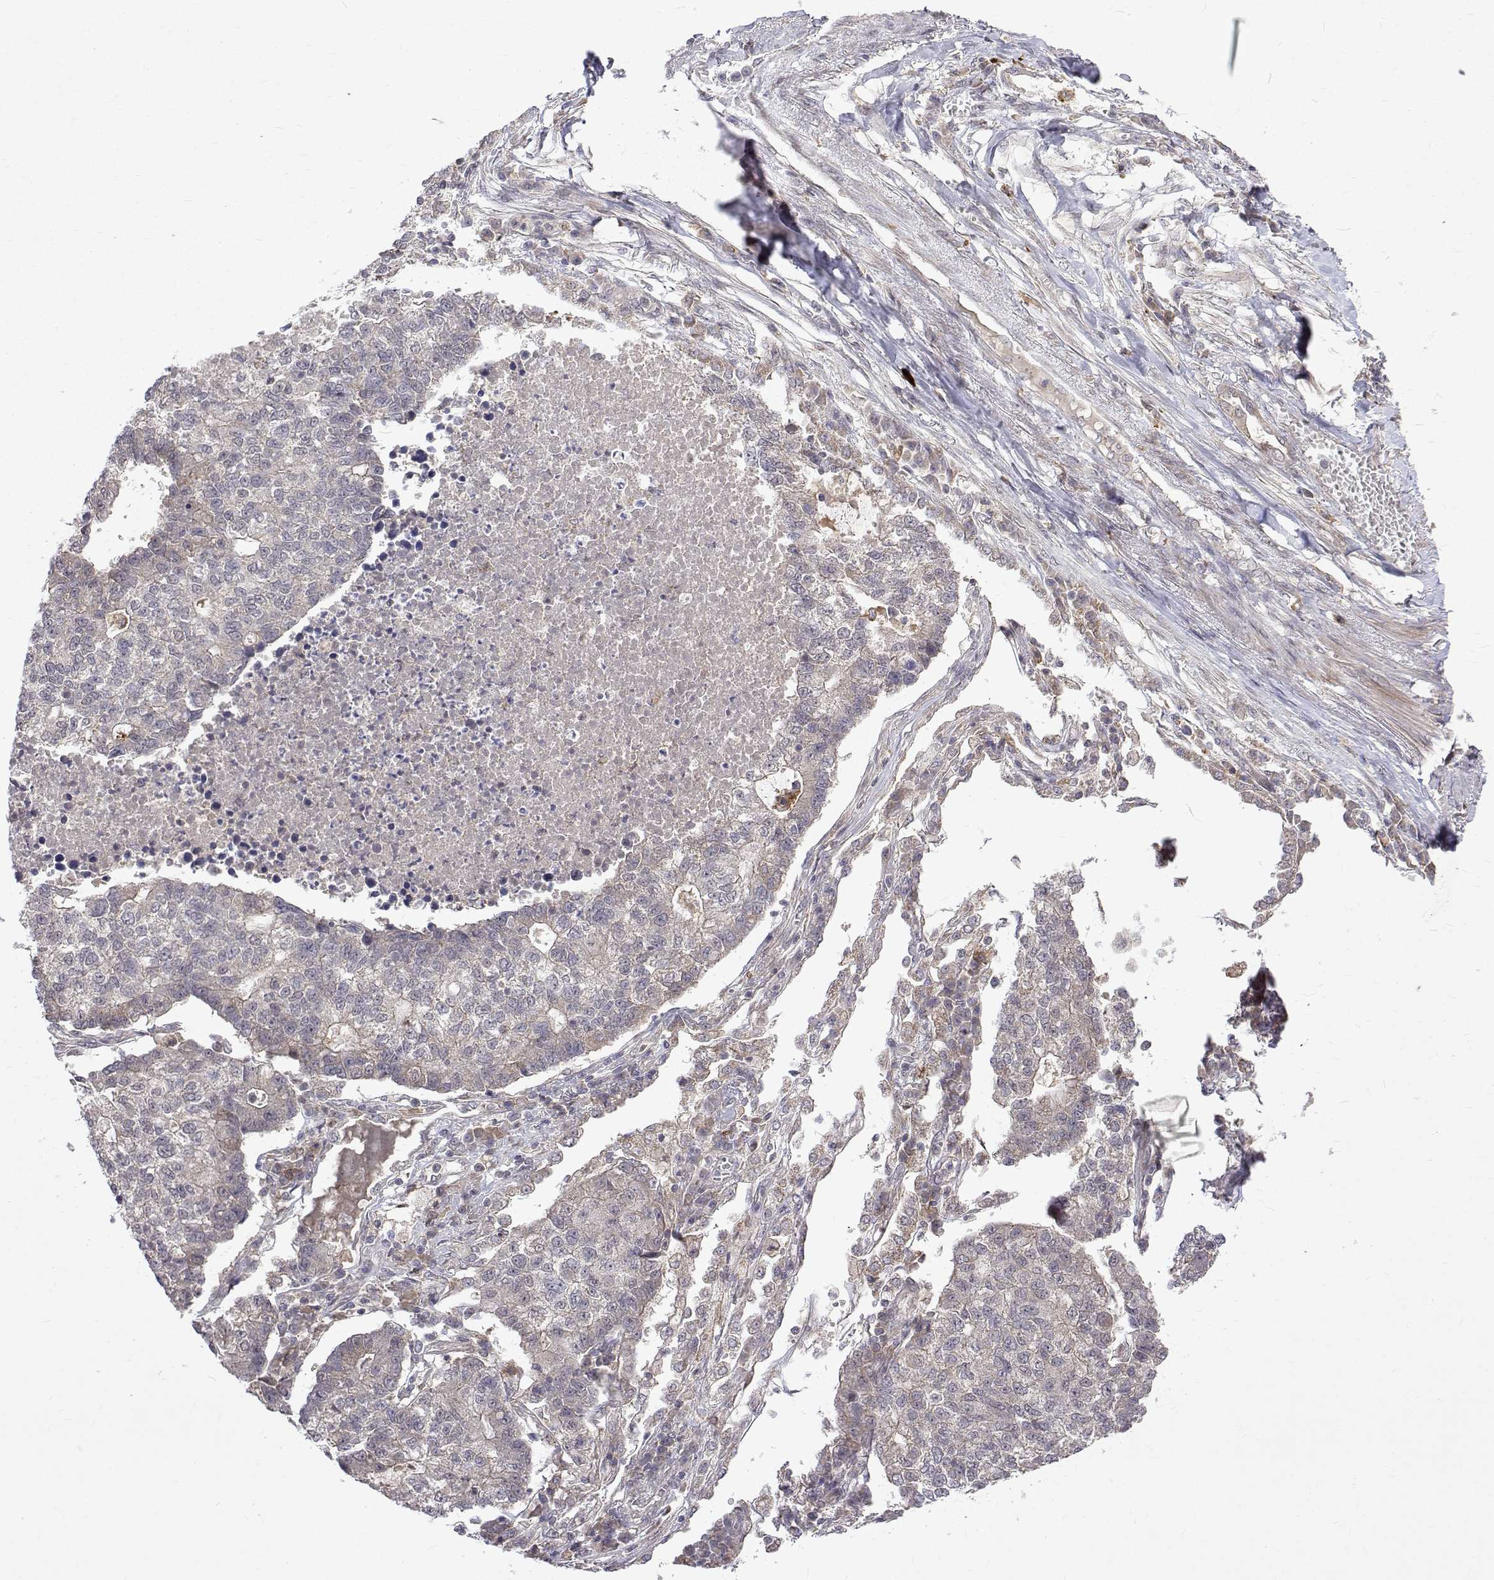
{"staining": {"intensity": "weak", "quantity": "<25%", "location": "cytoplasmic/membranous"}, "tissue": "lung cancer", "cell_type": "Tumor cells", "image_type": "cancer", "snomed": [{"axis": "morphology", "description": "Adenocarcinoma, NOS"}, {"axis": "topography", "description": "Lung"}], "caption": "Lung cancer was stained to show a protein in brown. There is no significant staining in tumor cells.", "gene": "ALKBH8", "patient": {"sex": "male", "age": 57}}